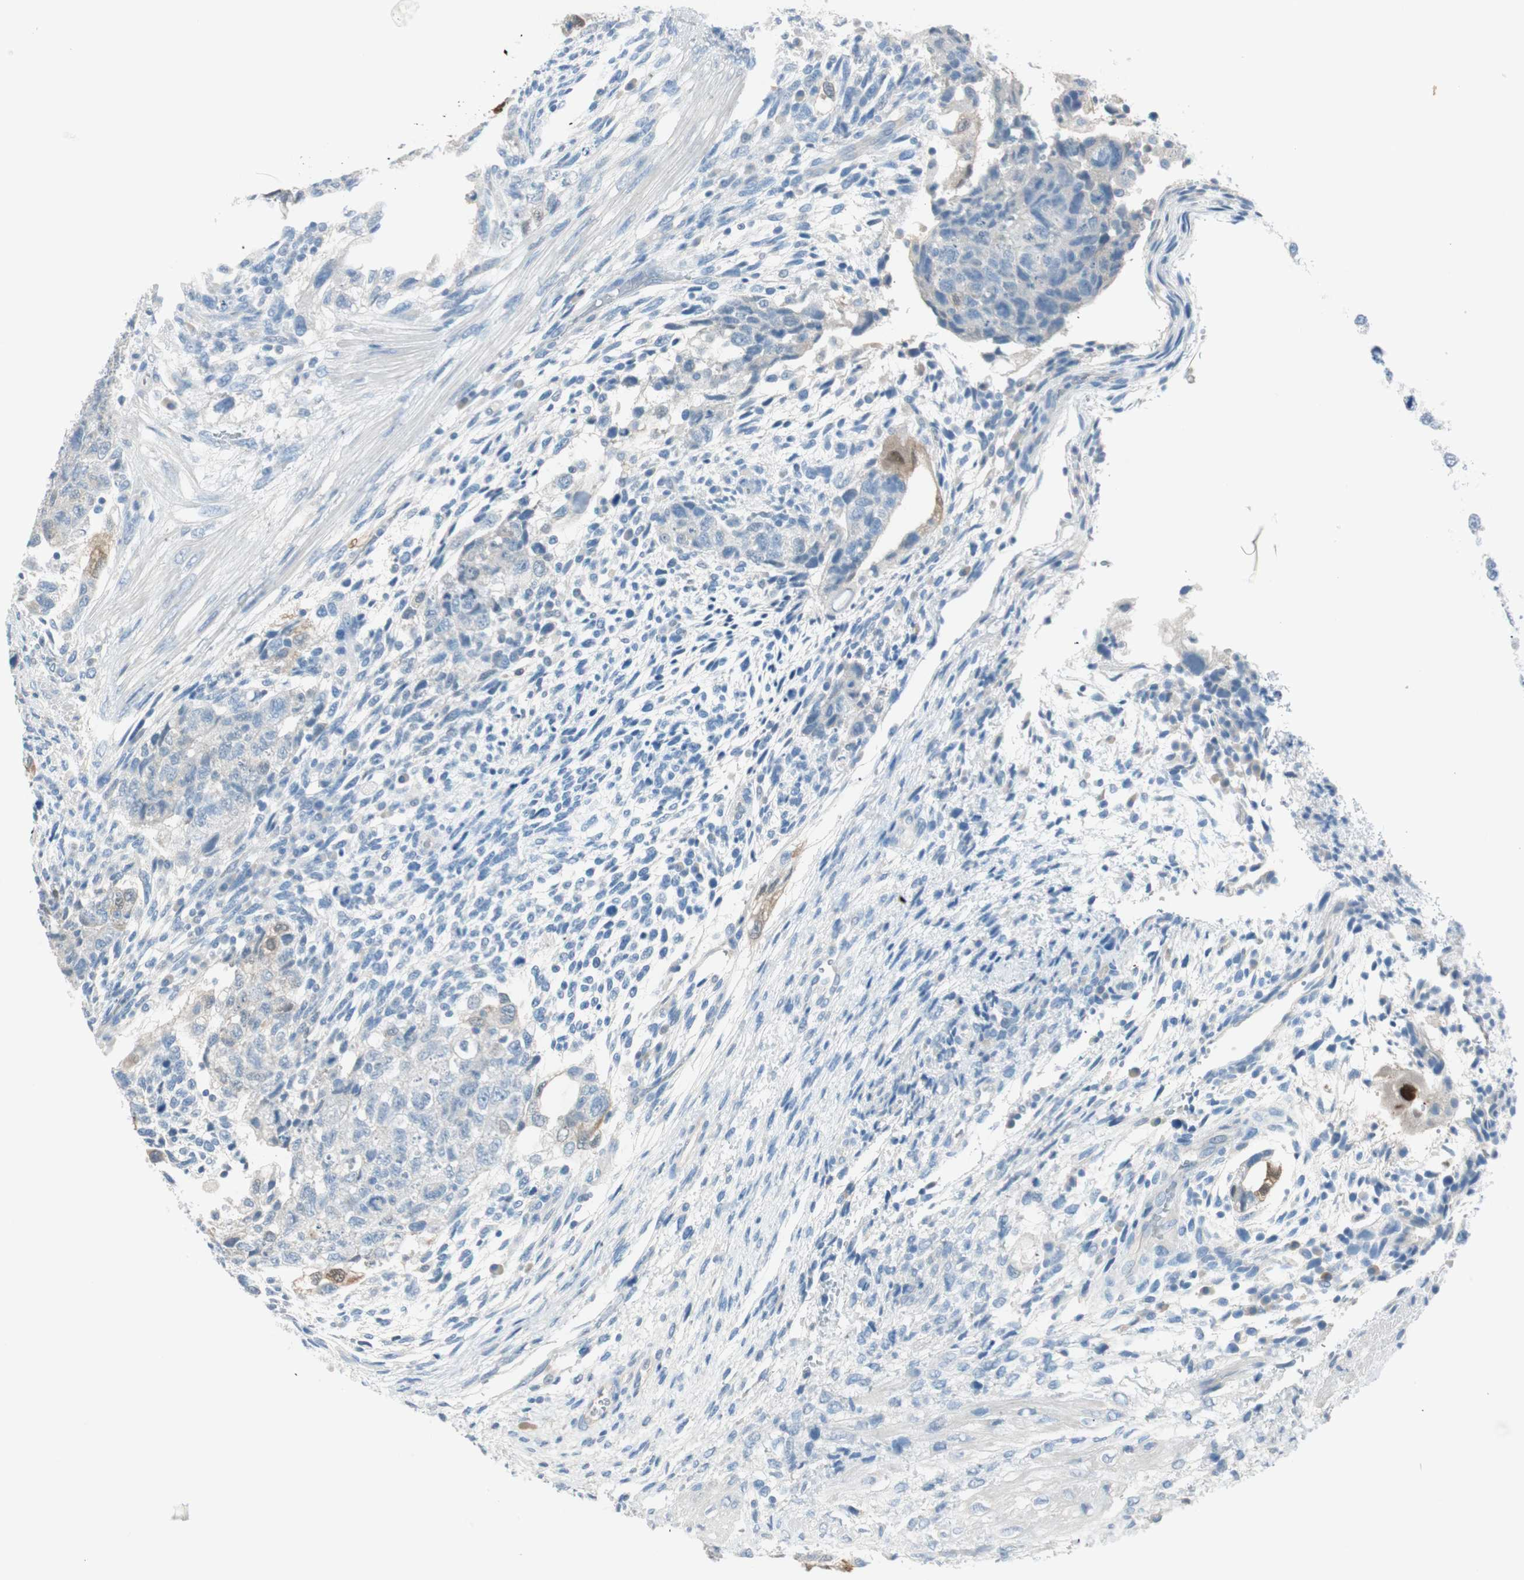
{"staining": {"intensity": "strong", "quantity": "<25%", "location": "cytoplasmic/membranous,nuclear"}, "tissue": "testis cancer", "cell_type": "Tumor cells", "image_type": "cancer", "snomed": [{"axis": "morphology", "description": "Normal tissue, NOS"}, {"axis": "morphology", "description": "Carcinoma, Embryonal, NOS"}, {"axis": "topography", "description": "Testis"}], "caption": "Testis embryonal carcinoma was stained to show a protein in brown. There is medium levels of strong cytoplasmic/membranous and nuclear staining in approximately <25% of tumor cells.", "gene": "HPGD", "patient": {"sex": "male", "age": 36}}